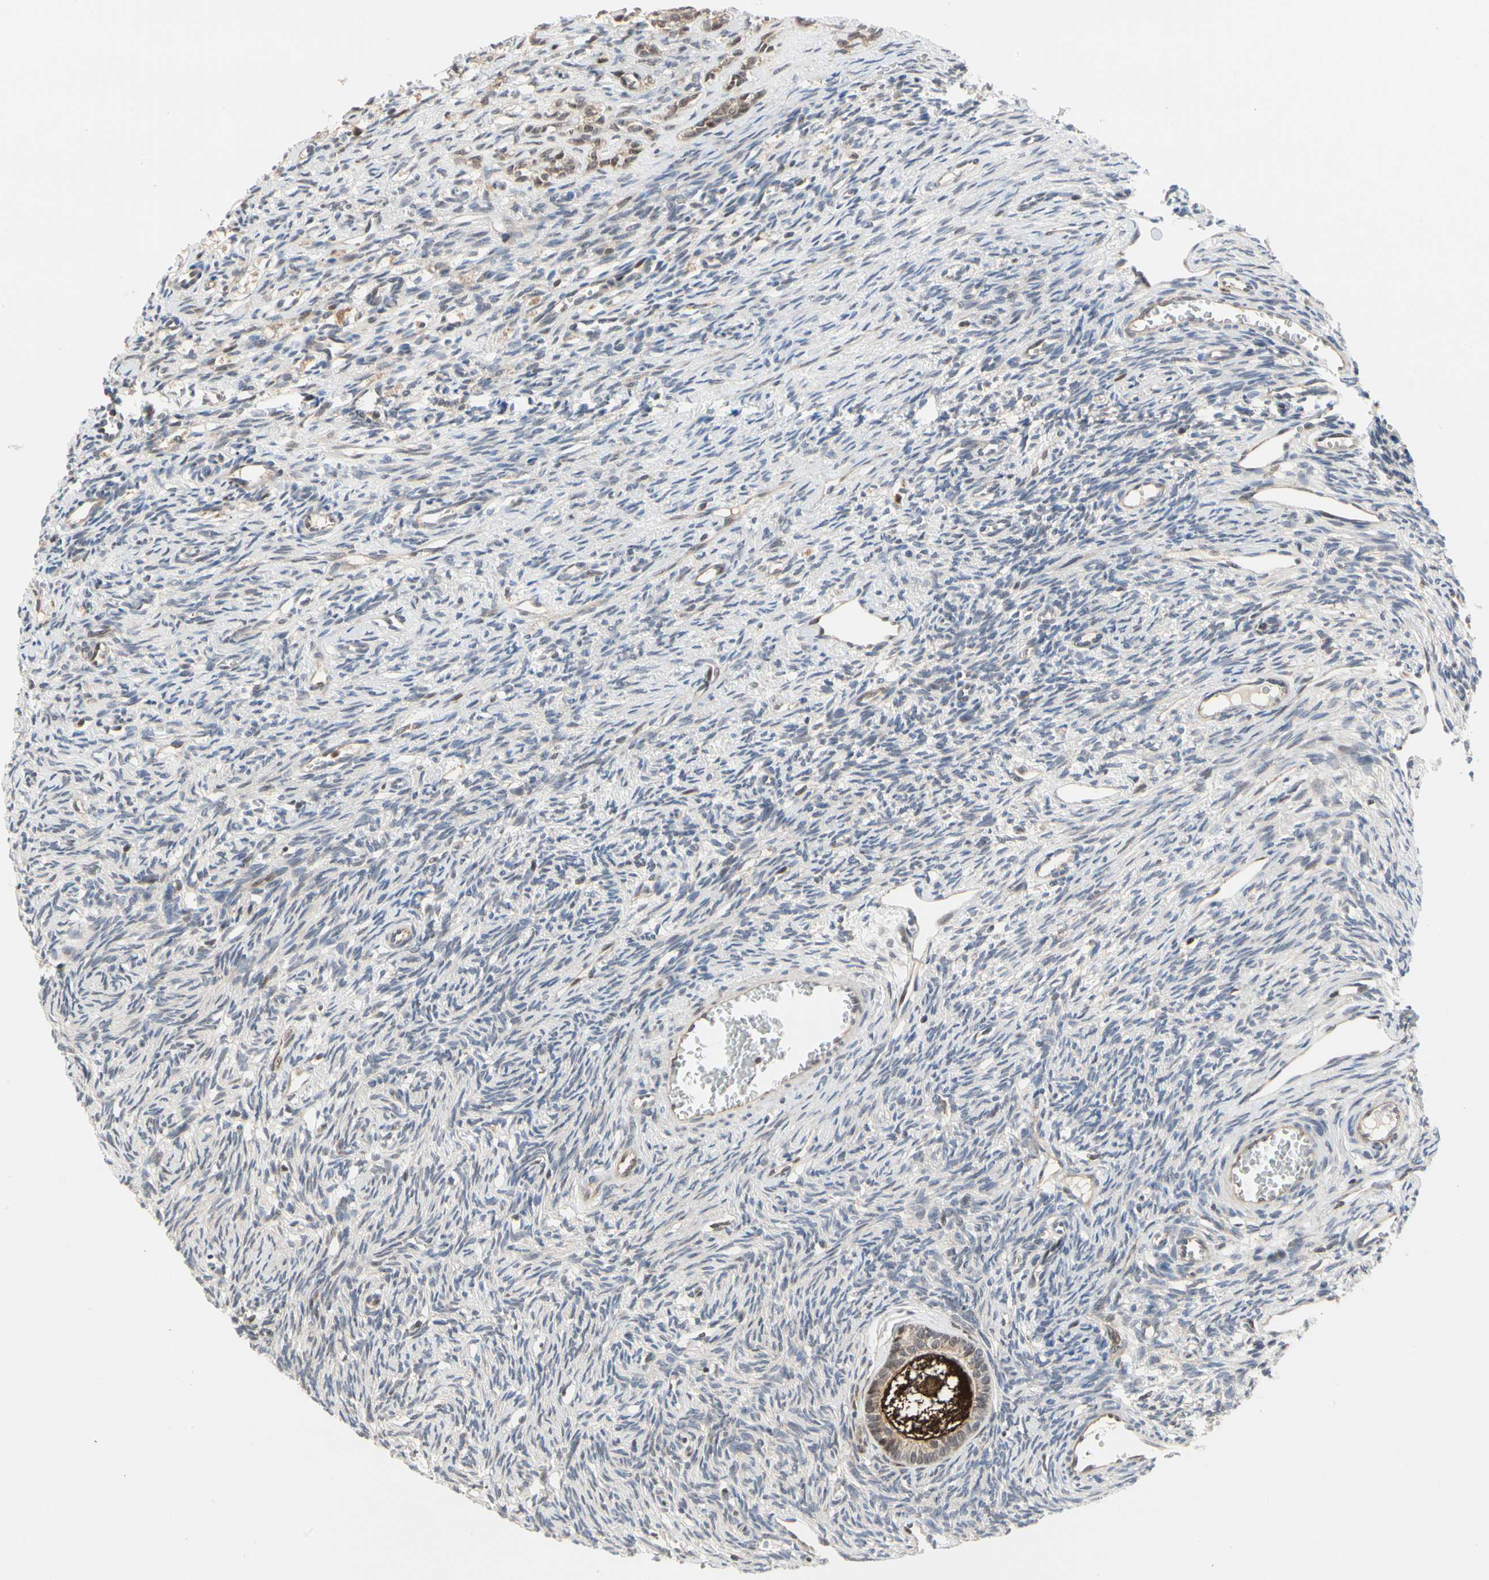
{"staining": {"intensity": "strong", "quantity": ">75%", "location": "cytoplasmic/membranous"}, "tissue": "ovary", "cell_type": "Follicle cells", "image_type": "normal", "snomed": [{"axis": "morphology", "description": "Normal tissue, NOS"}, {"axis": "topography", "description": "Ovary"}], "caption": "IHC (DAB) staining of unremarkable human ovary reveals strong cytoplasmic/membranous protein staining in approximately >75% of follicle cells. (Brightfield microscopy of DAB IHC at high magnification).", "gene": "CDK5", "patient": {"sex": "female", "age": 33}}